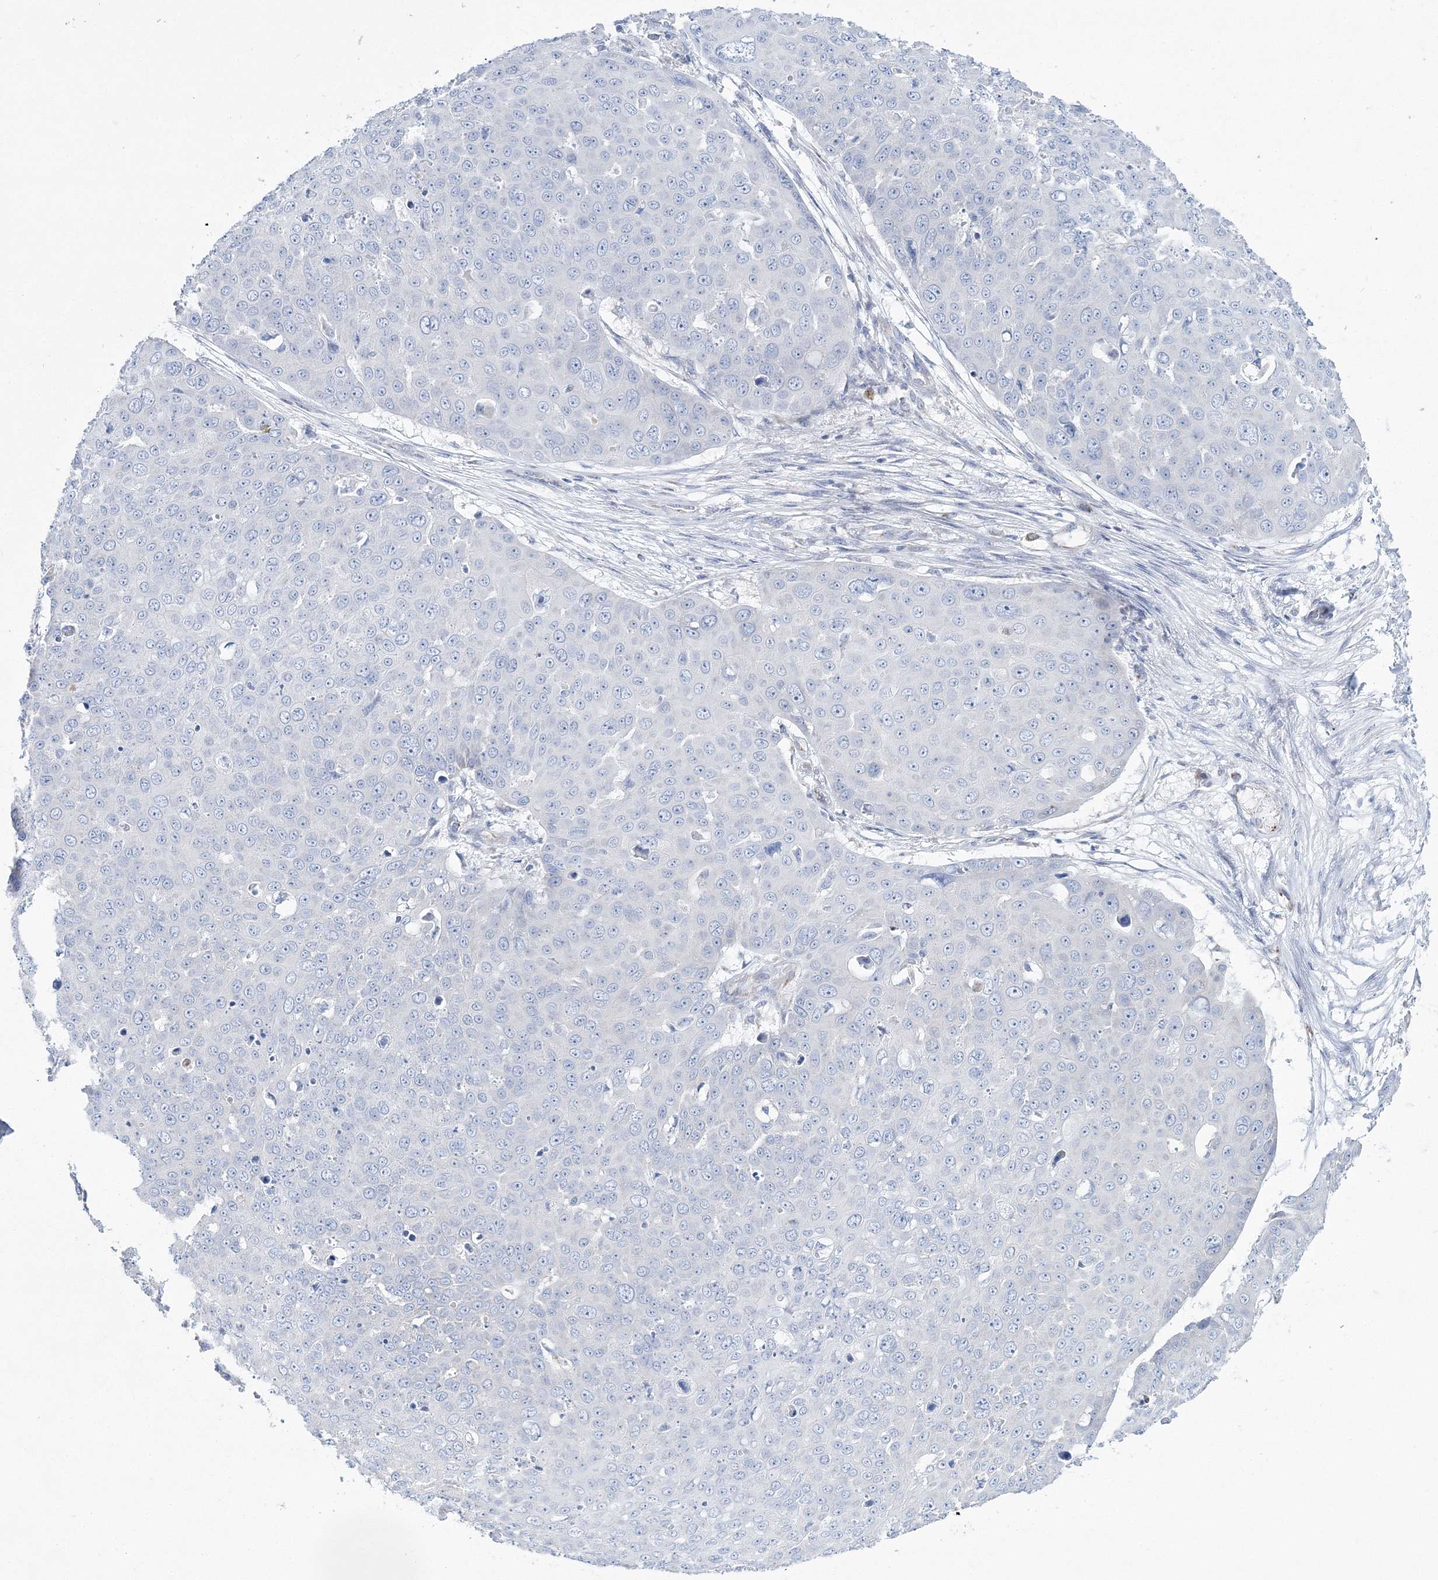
{"staining": {"intensity": "negative", "quantity": "none", "location": "none"}, "tissue": "skin cancer", "cell_type": "Tumor cells", "image_type": "cancer", "snomed": [{"axis": "morphology", "description": "Squamous cell carcinoma, NOS"}, {"axis": "topography", "description": "Skin"}], "caption": "Tumor cells are negative for brown protein staining in squamous cell carcinoma (skin).", "gene": "HIBCH", "patient": {"sex": "male", "age": 71}}